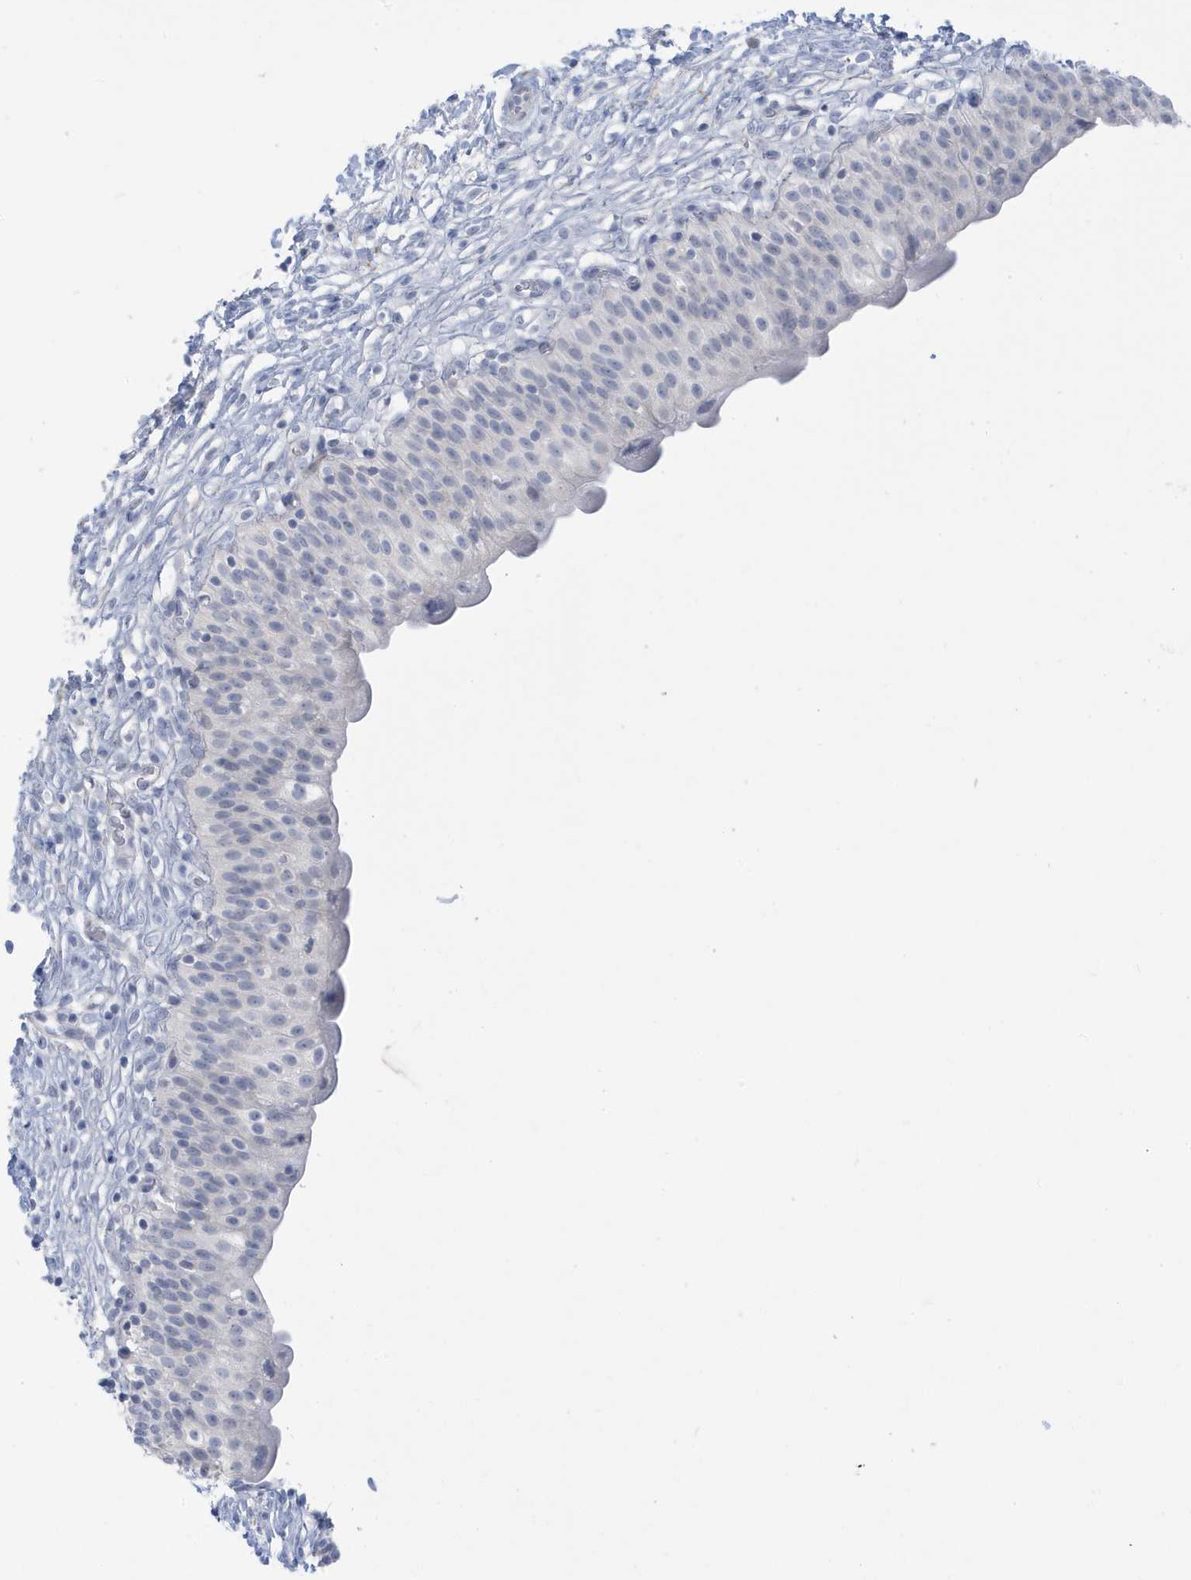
{"staining": {"intensity": "negative", "quantity": "none", "location": "none"}, "tissue": "urinary bladder", "cell_type": "Urothelial cells", "image_type": "normal", "snomed": [{"axis": "morphology", "description": "Normal tissue, NOS"}, {"axis": "topography", "description": "Urinary bladder"}], "caption": "Histopathology image shows no significant protein positivity in urothelial cells of benign urinary bladder. (Stains: DAB (3,3'-diaminobenzidine) IHC with hematoxylin counter stain, Microscopy: brightfield microscopy at high magnification).", "gene": "PERM1", "patient": {"sex": "male", "age": 55}}